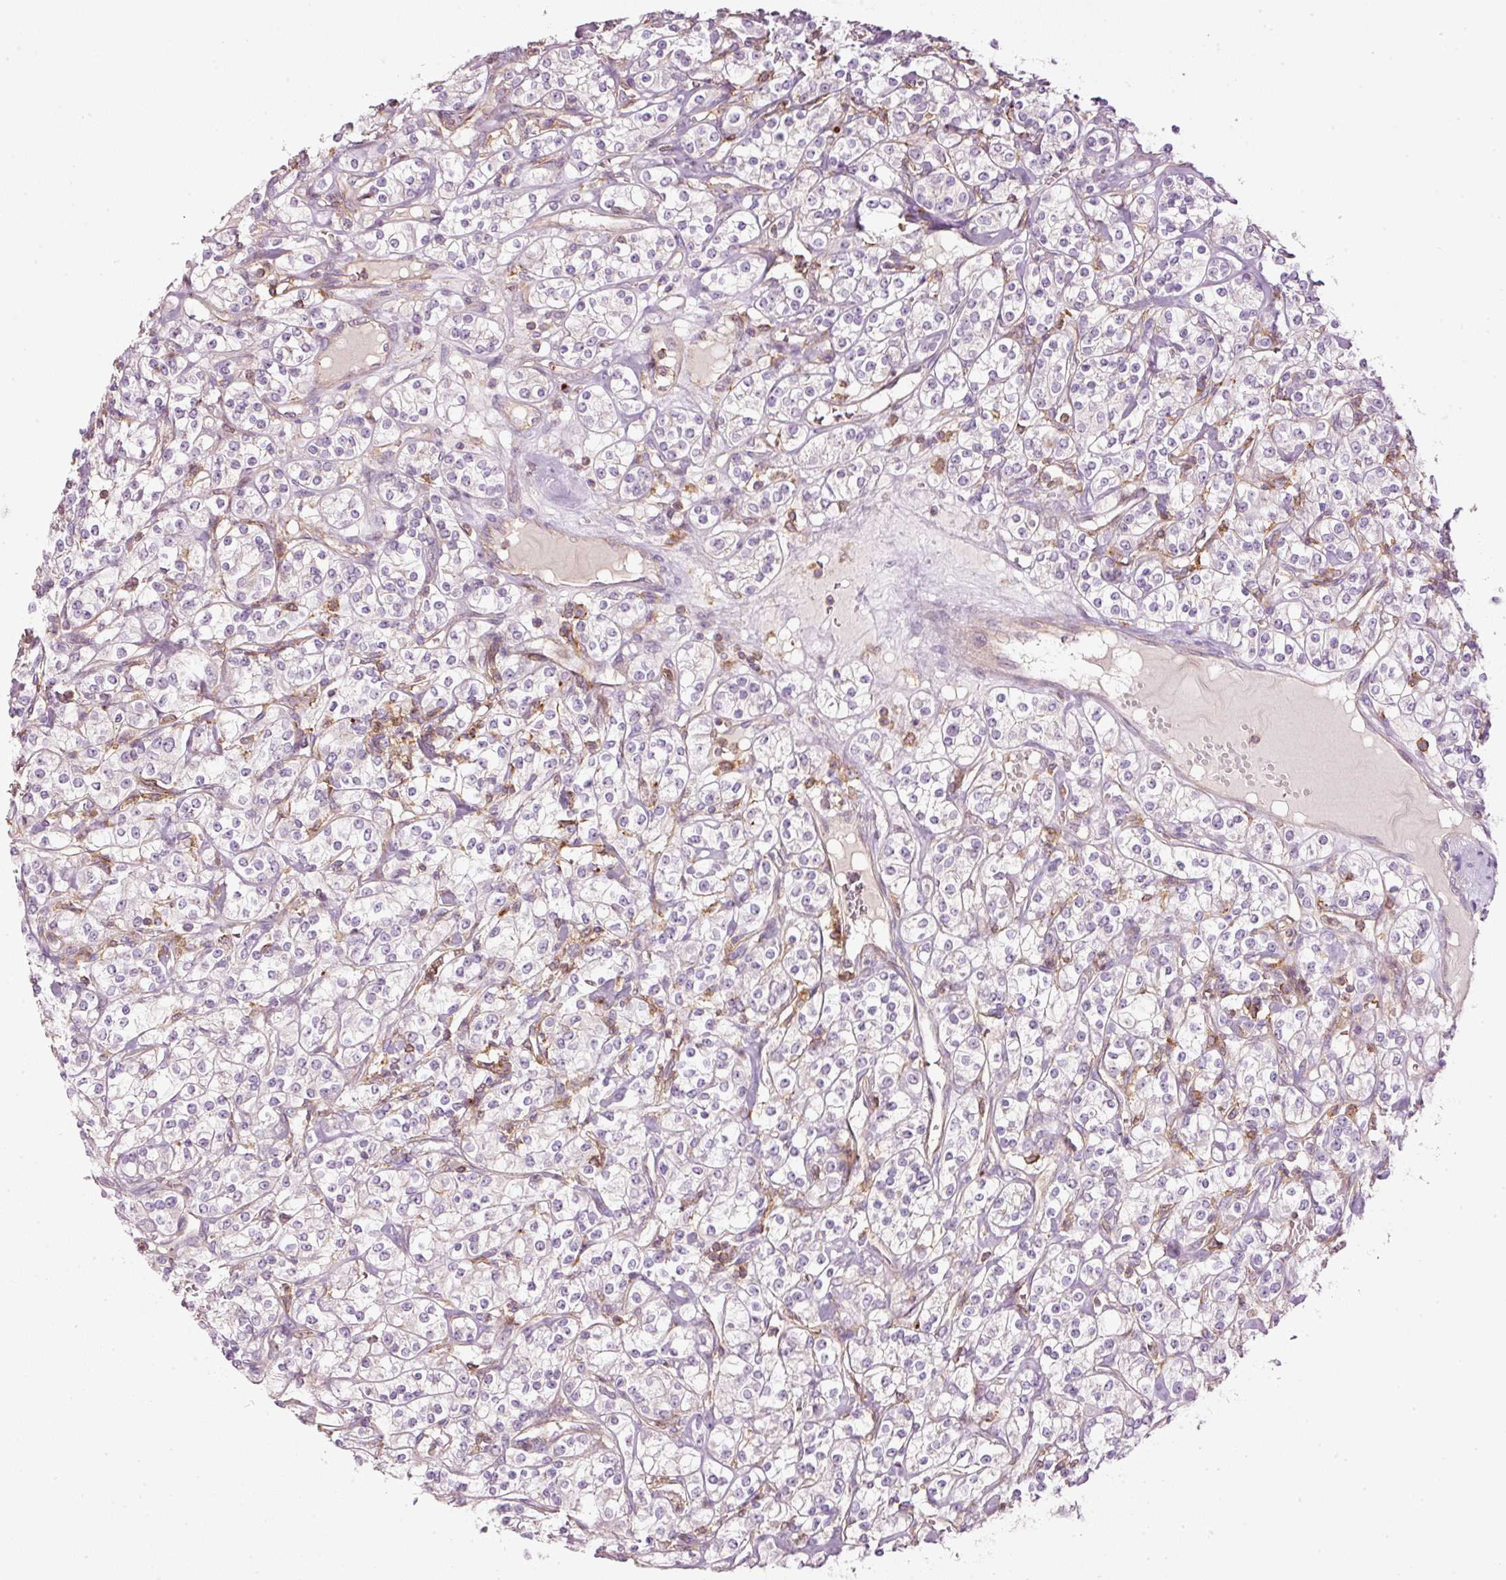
{"staining": {"intensity": "negative", "quantity": "none", "location": "none"}, "tissue": "renal cancer", "cell_type": "Tumor cells", "image_type": "cancer", "snomed": [{"axis": "morphology", "description": "Adenocarcinoma, NOS"}, {"axis": "topography", "description": "Kidney"}], "caption": "This histopathology image is of renal cancer stained with immunohistochemistry to label a protein in brown with the nuclei are counter-stained blue. There is no staining in tumor cells.", "gene": "SIPA1", "patient": {"sex": "male", "age": 77}}